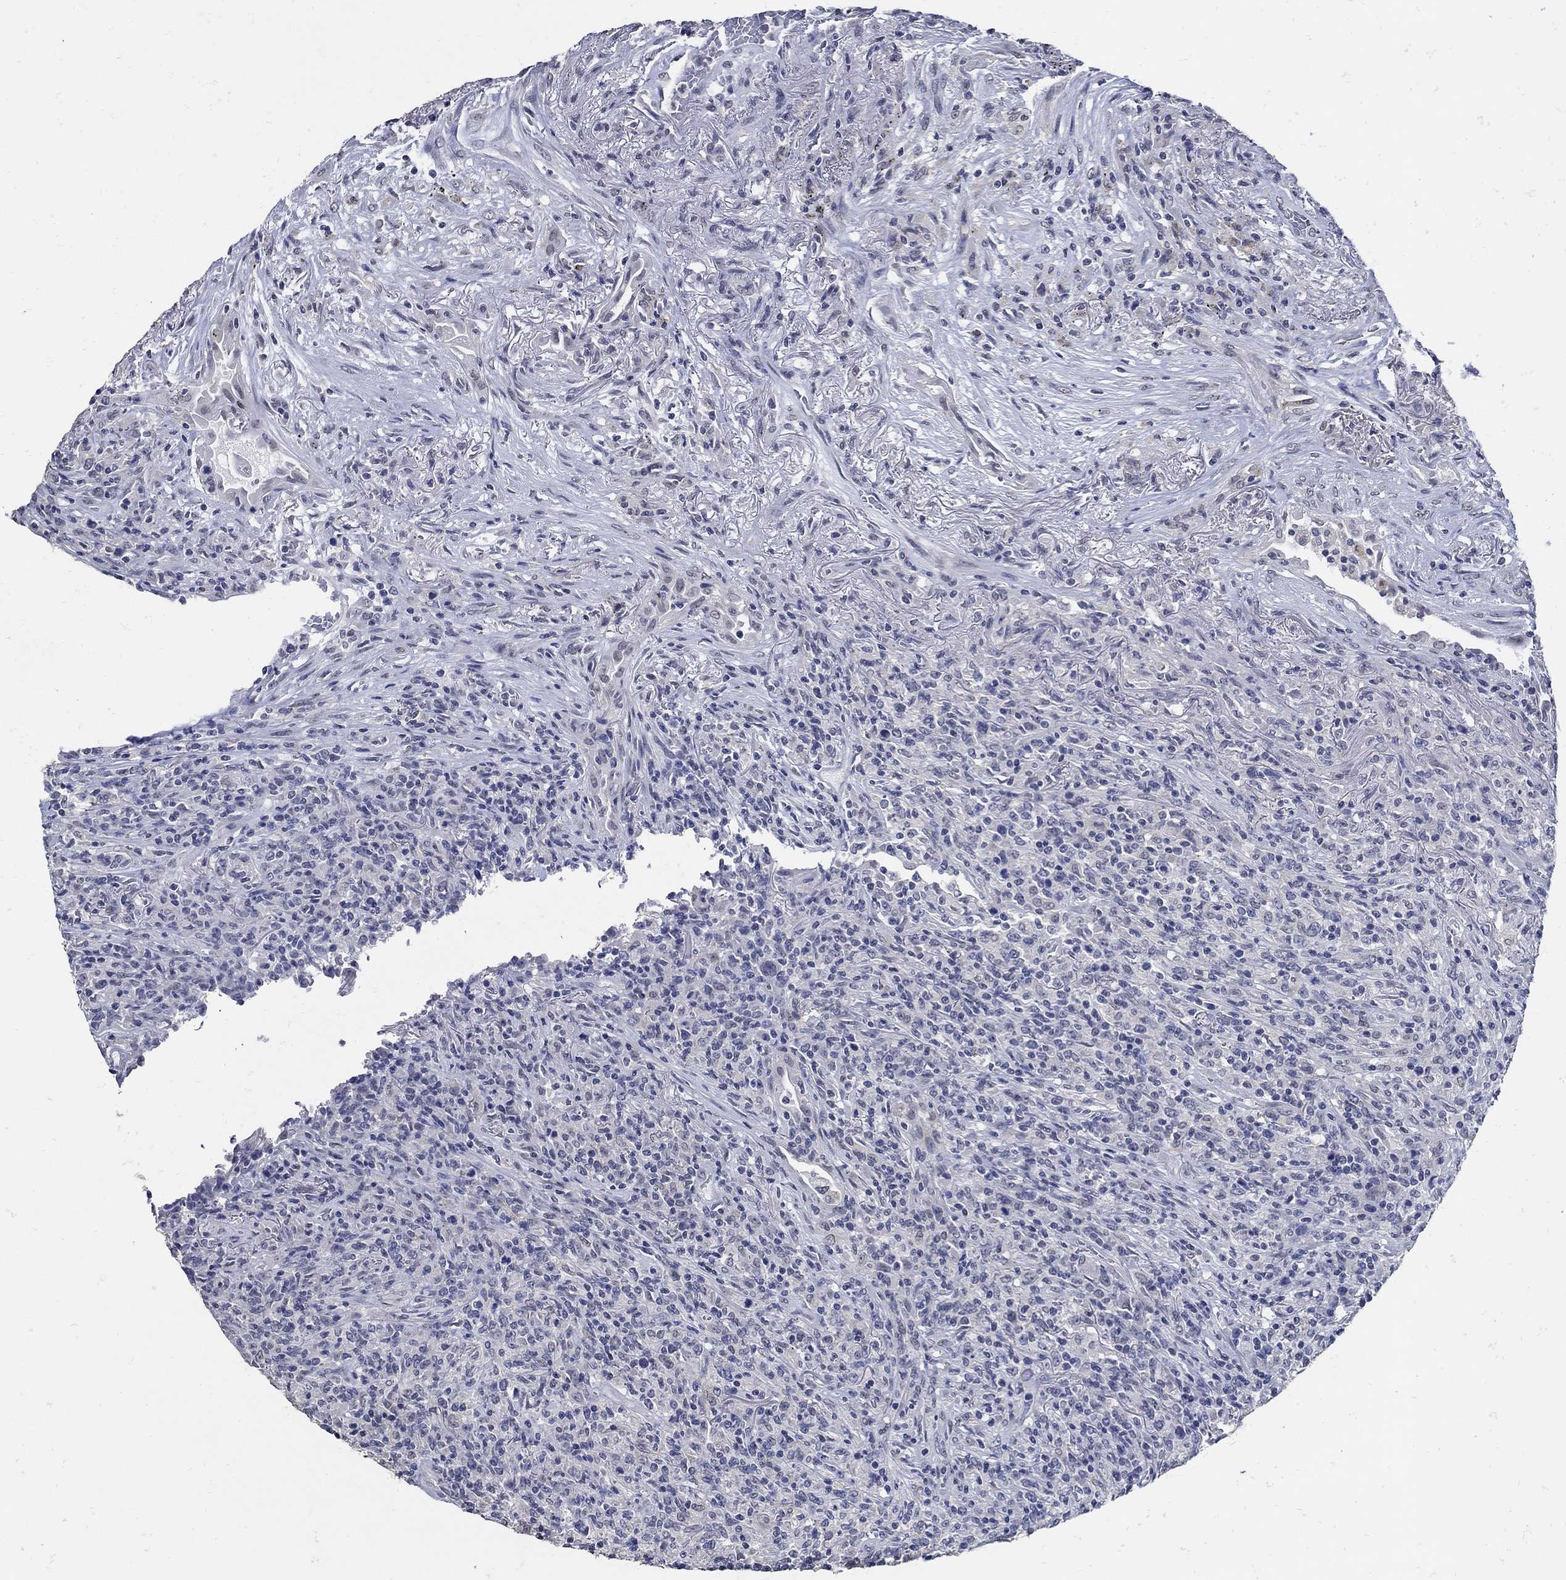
{"staining": {"intensity": "negative", "quantity": "none", "location": "none"}, "tissue": "lymphoma", "cell_type": "Tumor cells", "image_type": "cancer", "snomed": [{"axis": "morphology", "description": "Malignant lymphoma, non-Hodgkin's type, High grade"}, {"axis": "topography", "description": "Lung"}], "caption": "Histopathology image shows no protein positivity in tumor cells of high-grade malignant lymphoma, non-Hodgkin's type tissue. Brightfield microscopy of IHC stained with DAB (brown) and hematoxylin (blue), captured at high magnification.", "gene": "KCNN3", "patient": {"sex": "male", "age": 79}}